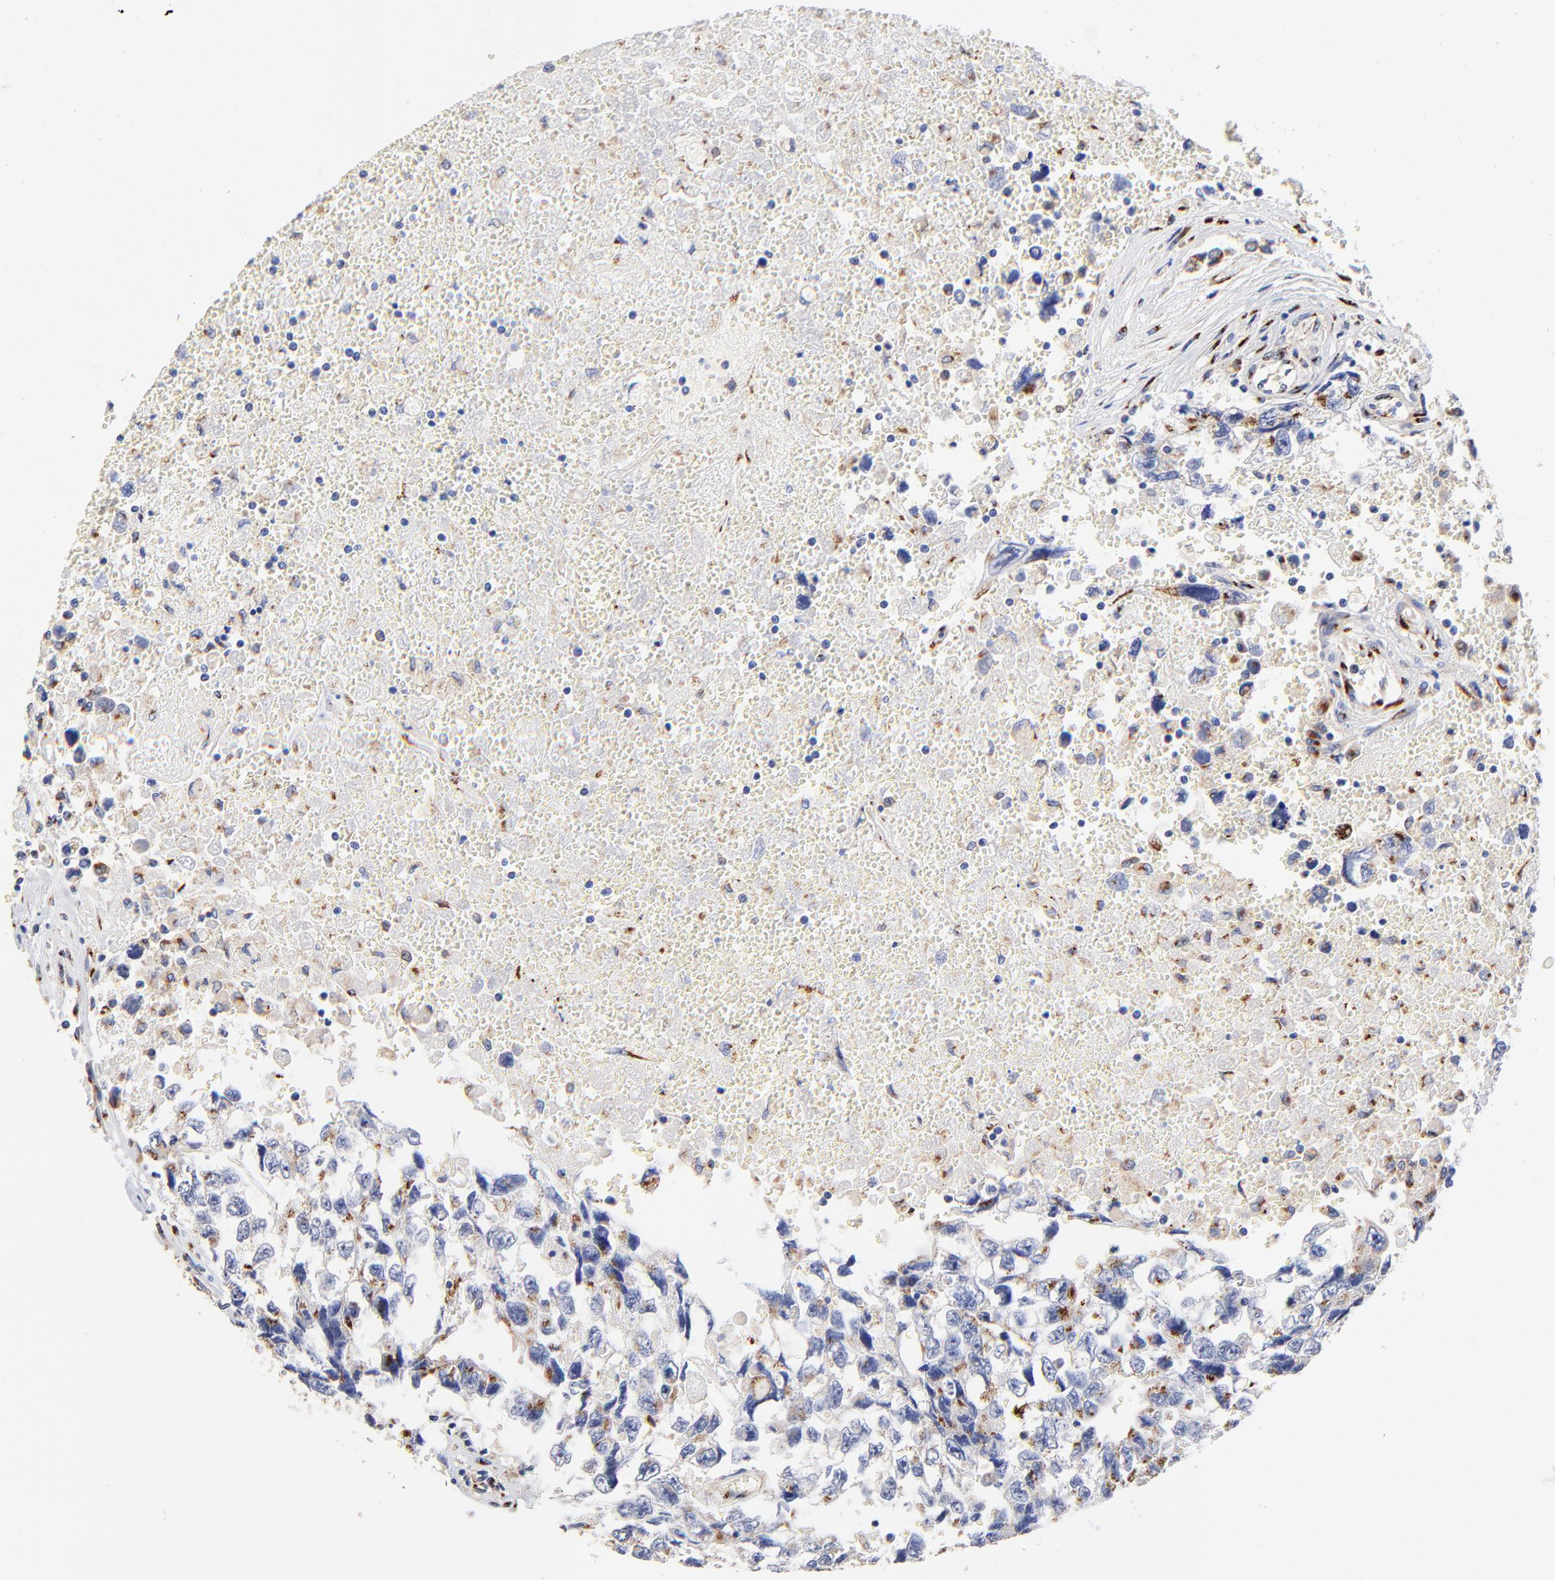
{"staining": {"intensity": "weak", "quantity": "25%-75%", "location": "cytoplasmic/membranous"}, "tissue": "testis cancer", "cell_type": "Tumor cells", "image_type": "cancer", "snomed": [{"axis": "morphology", "description": "Carcinoma, Embryonal, NOS"}, {"axis": "topography", "description": "Testis"}], "caption": "The photomicrograph displays a brown stain indicating the presence of a protein in the cytoplasmic/membranous of tumor cells in testis cancer. The staining is performed using DAB brown chromogen to label protein expression. The nuclei are counter-stained blue using hematoxylin.", "gene": "FMNL3", "patient": {"sex": "male", "age": 31}}